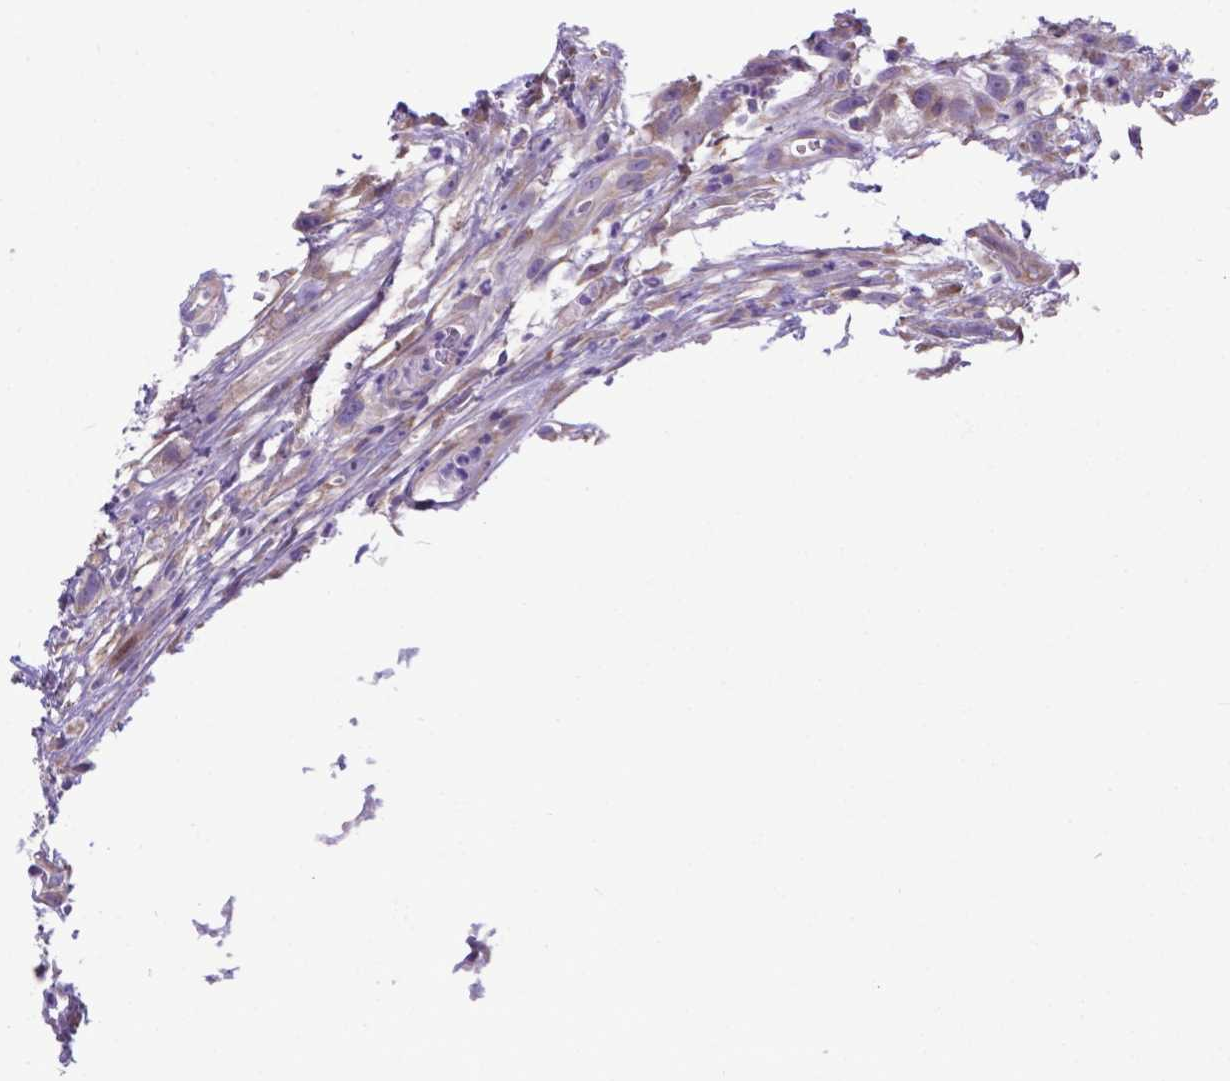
{"staining": {"intensity": "negative", "quantity": "none", "location": "none"}, "tissue": "head and neck cancer", "cell_type": "Tumor cells", "image_type": "cancer", "snomed": [{"axis": "morphology", "description": "Squamous cell carcinoma, NOS"}, {"axis": "topography", "description": "Head-Neck"}], "caption": "Tumor cells show no significant protein expression in head and neck cancer.", "gene": "RPL6", "patient": {"sex": "male", "age": 65}}